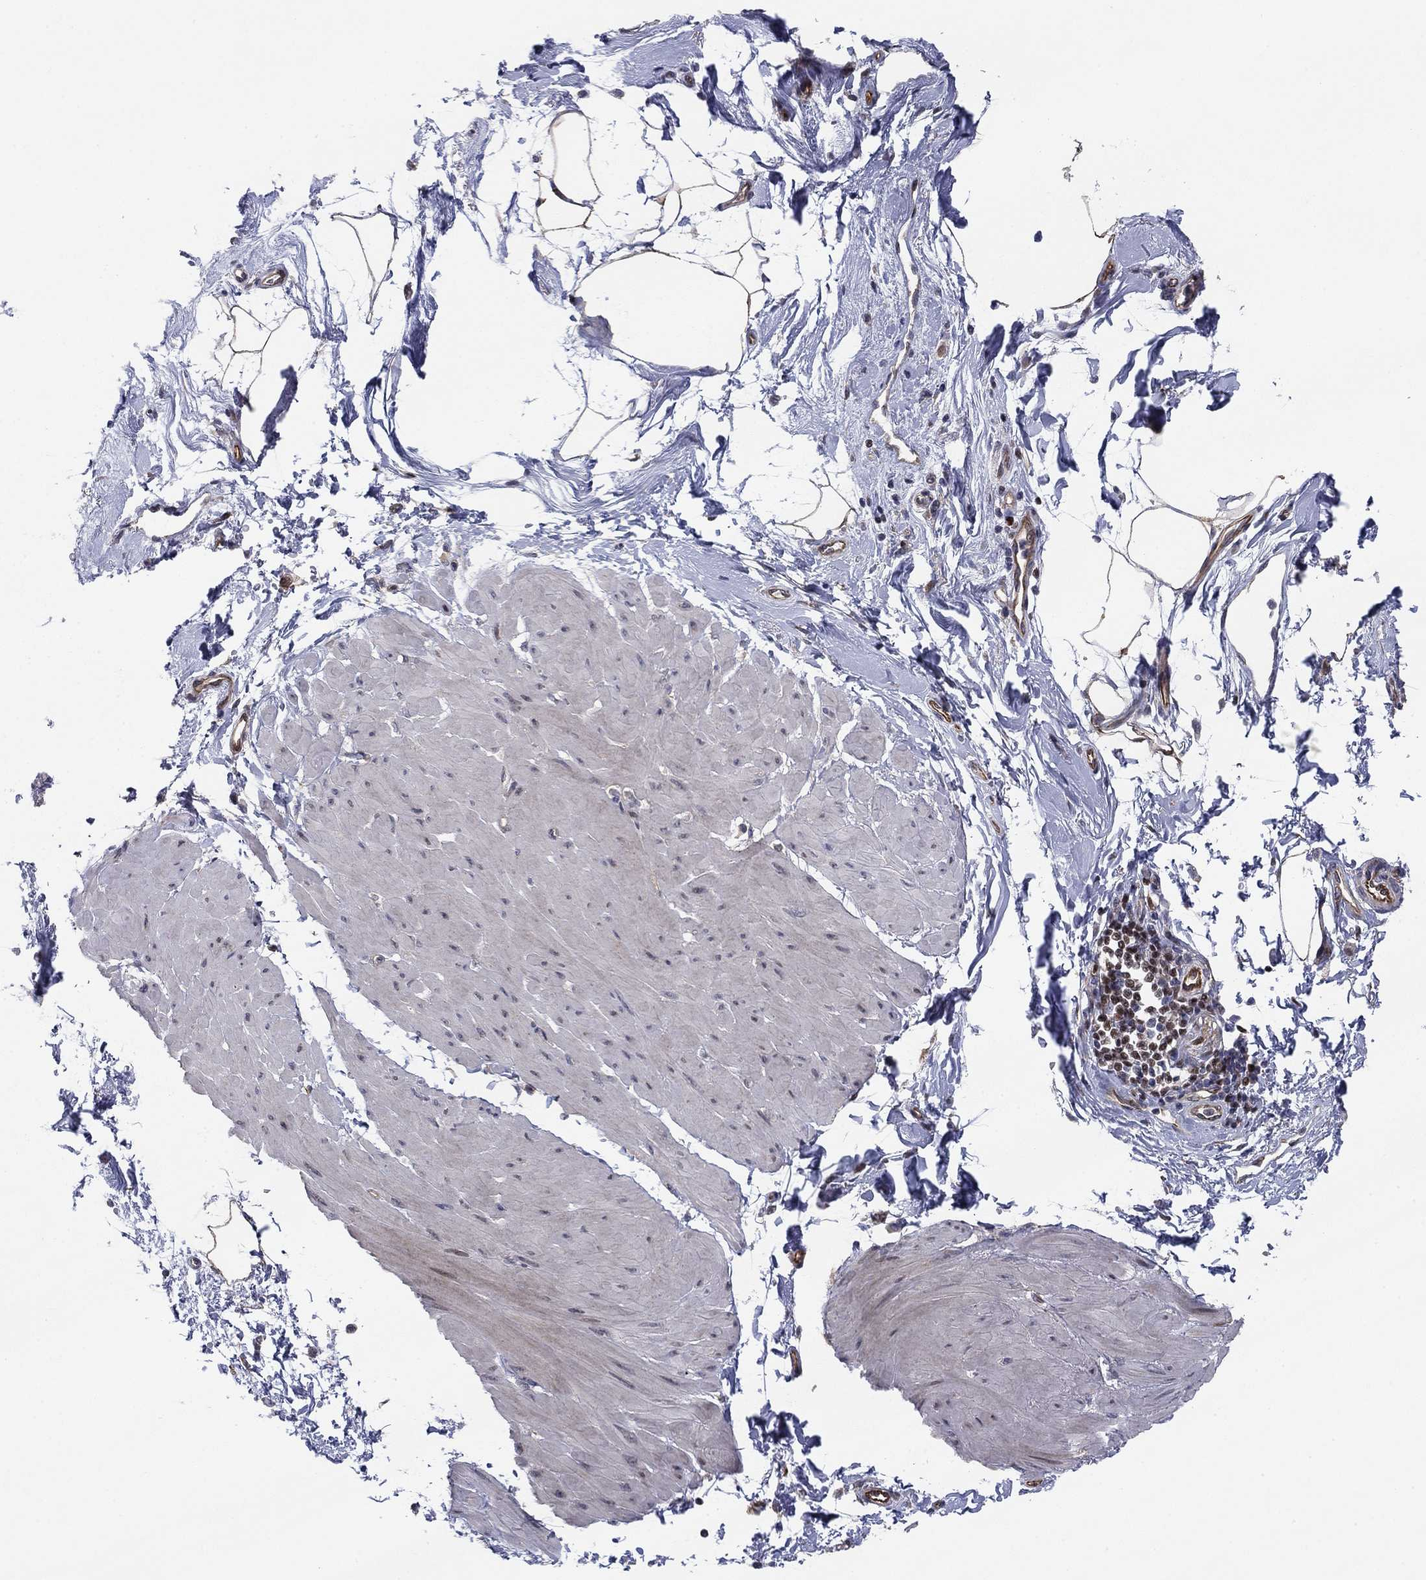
{"staining": {"intensity": "negative", "quantity": "none", "location": "none"}, "tissue": "smooth muscle", "cell_type": "Smooth muscle cells", "image_type": "normal", "snomed": [{"axis": "morphology", "description": "Normal tissue, NOS"}, {"axis": "topography", "description": "Adipose tissue"}, {"axis": "topography", "description": "Smooth muscle"}, {"axis": "topography", "description": "Peripheral nerve tissue"}], "caption": "The micrograph reveals no significant positivity in smooth muscle cells of smooth muscle. (DAB immunohistochemistry (IHC) with hematoxylin counter stain).", "gene": "BCL11A", "patient": {"sex": "male", "age": 83}}